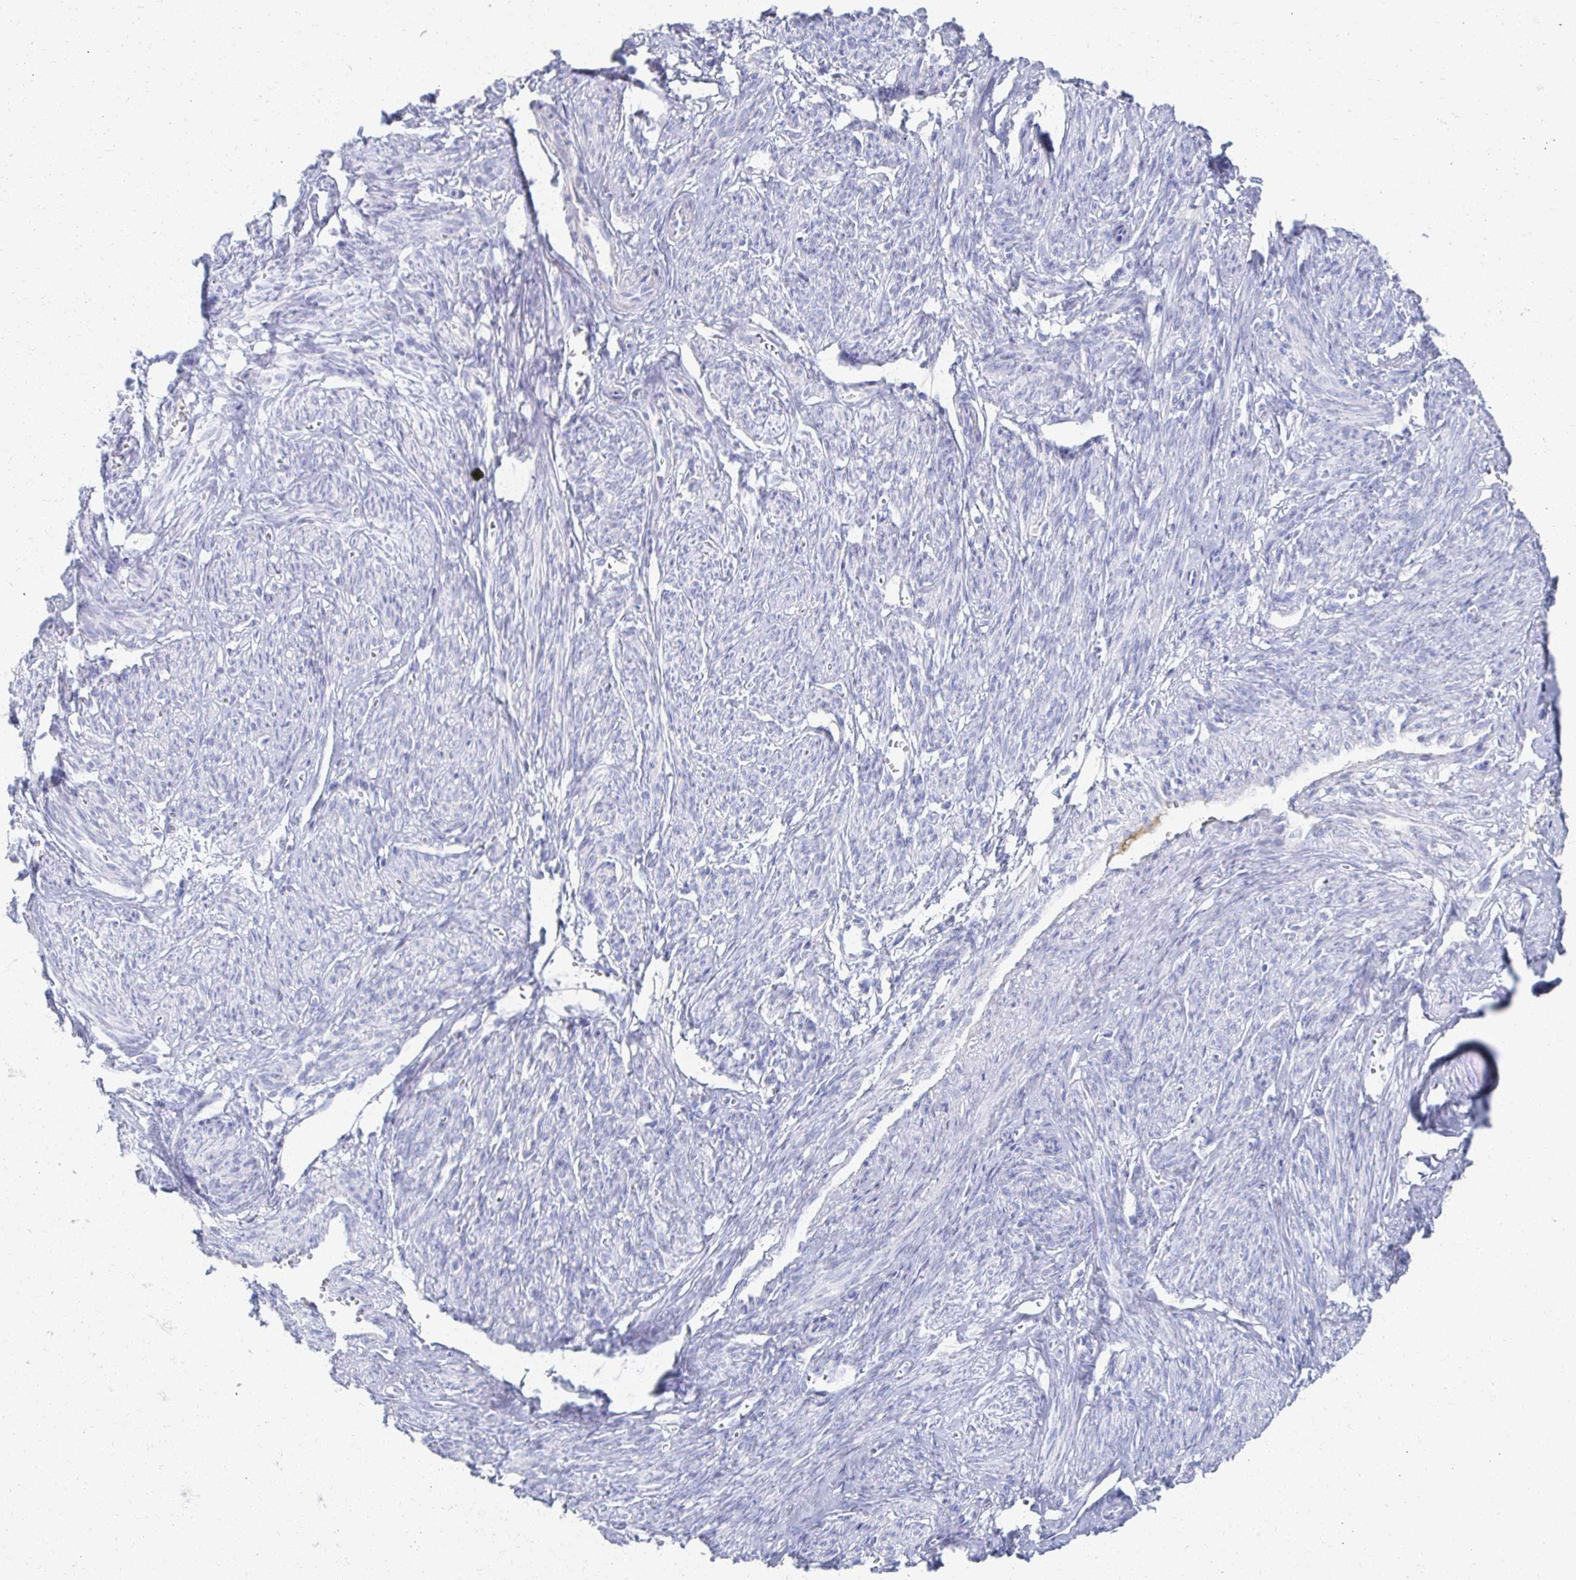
{"staining": {"intensity": "negative", "quantity": "none", "location": "none"}, "tissue": "smooth muscle", "cell_type": "Smooth muscle cells", "image_type": "normal", "snomed": [{"axis": "morphology", "description": "Normal tissue, NOS"}, {"axis": "topography", "description": "Smooth muscle"}], "caption": "Immunohistochemistry (IHC) of benign smooth muscle displays no expression in smooth muscle cells.", "gene": "PRR20A", "patient": {"sex": "female", "age": 65}}